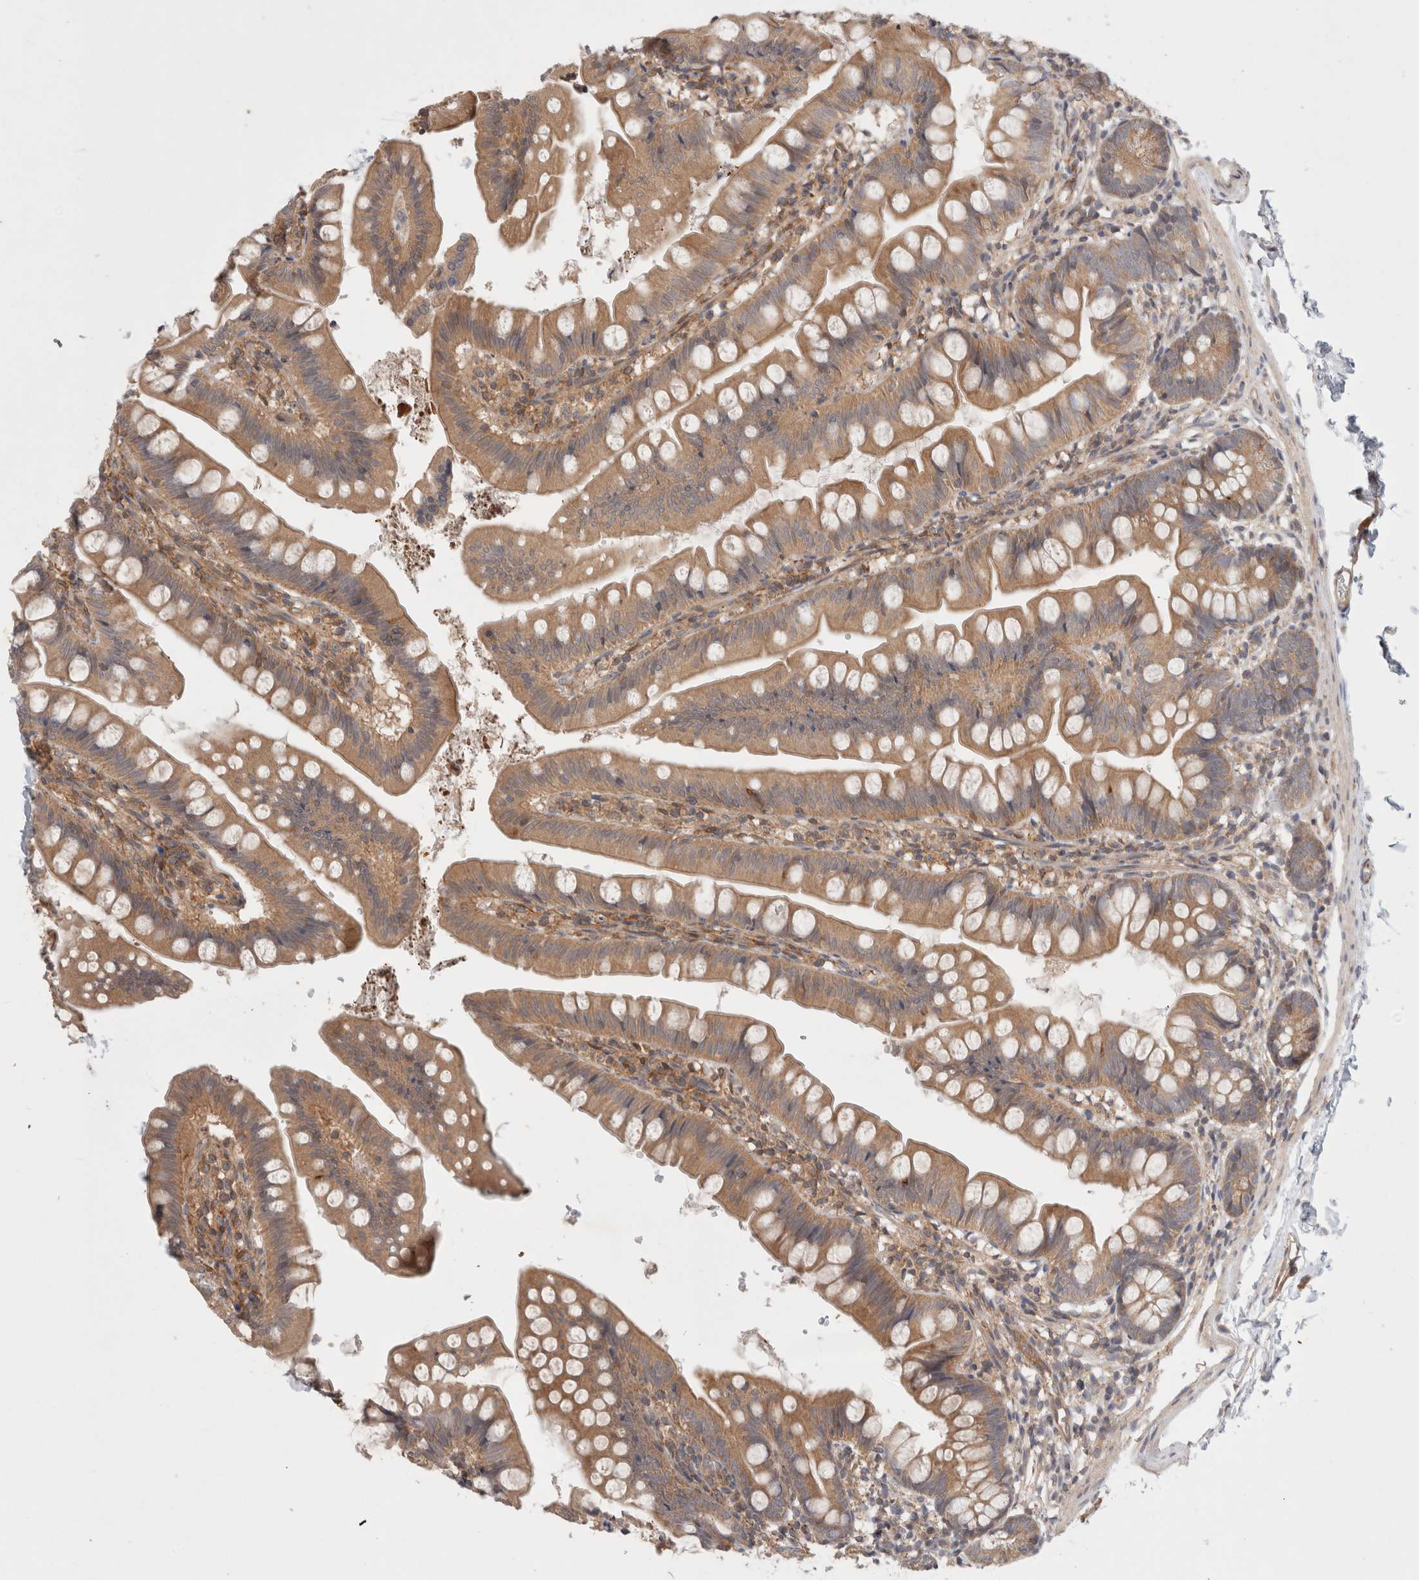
{"staining": {"intensity": "moderate", "quantity": ">75%", "location": "cytoplasmic/membranous"}, "tissue": "small intestine", "cell_type": "Glandular cells", "image_type": "normal", "snomed": [{"axis": "morphology", "description": "Normal tissue, NOS"}, {"axis": "topography", "description": "Small intestine"}], "caption": "A brown stain highlights moderate cytoplasmic/membranous positivity of a protein in glandular cells of normal human small intestine.", "gene": "HROB", "patient": {"sex": "male", "age": 7}}